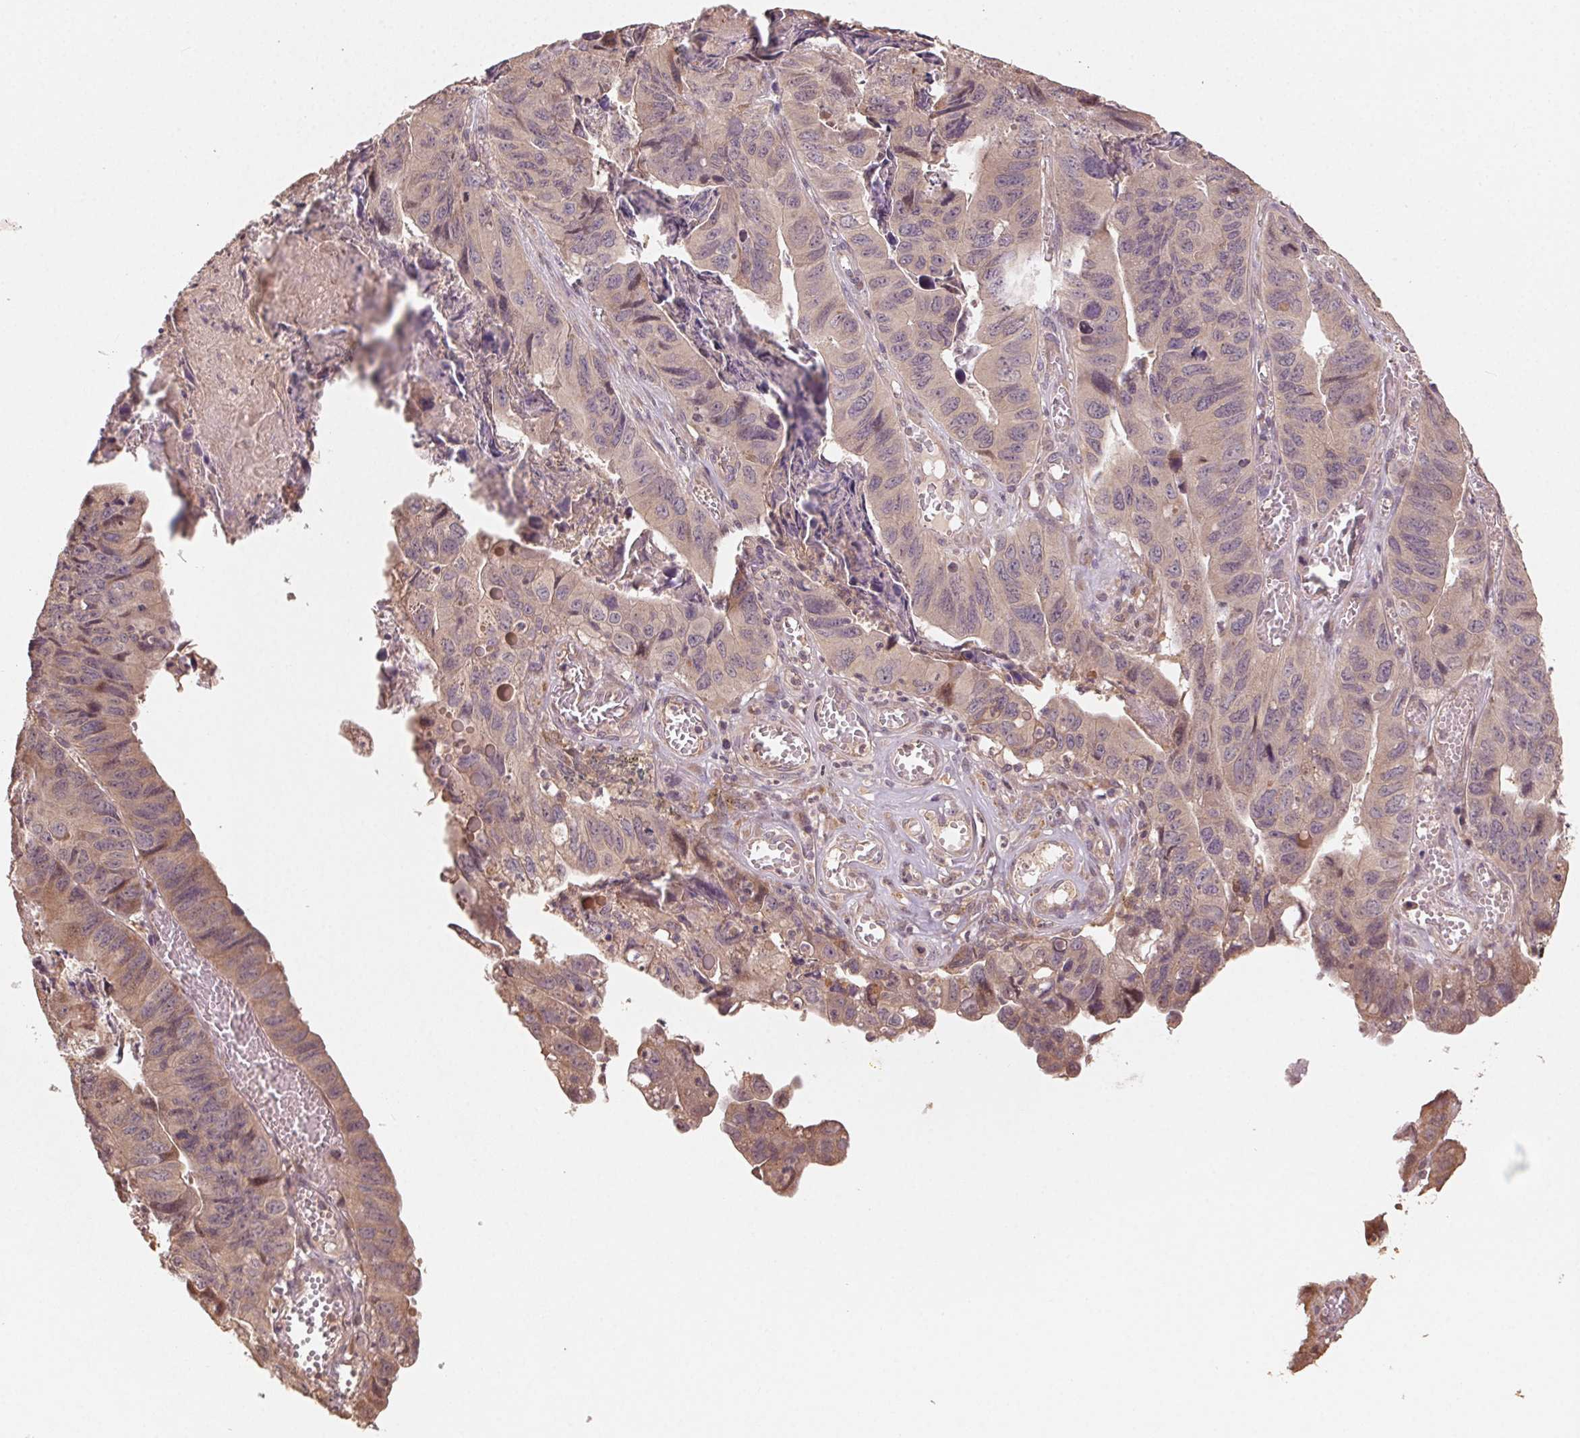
{"staining": {"intensity": "weak", "quantity": ">75%", "location": "cytoplasmic/membranous"}, "tissue": "stomach cancer", "cell_type": "Tumor cells", "image_type": "cancer", "snomed": [{"axis": "morphology", "description": "Adenocarcinoma, NOS"}, {"axis": "topography", "description": "Stomach, lower"}], "caption": "About >75% of tumor cells in human stomach adenocarcinoma display weak cytoplasmic/membranous protein expression as visualized by brown immunohistochemical staining.", "gene": "WBP2", "patient": {"sex": "male", "age": 77}}